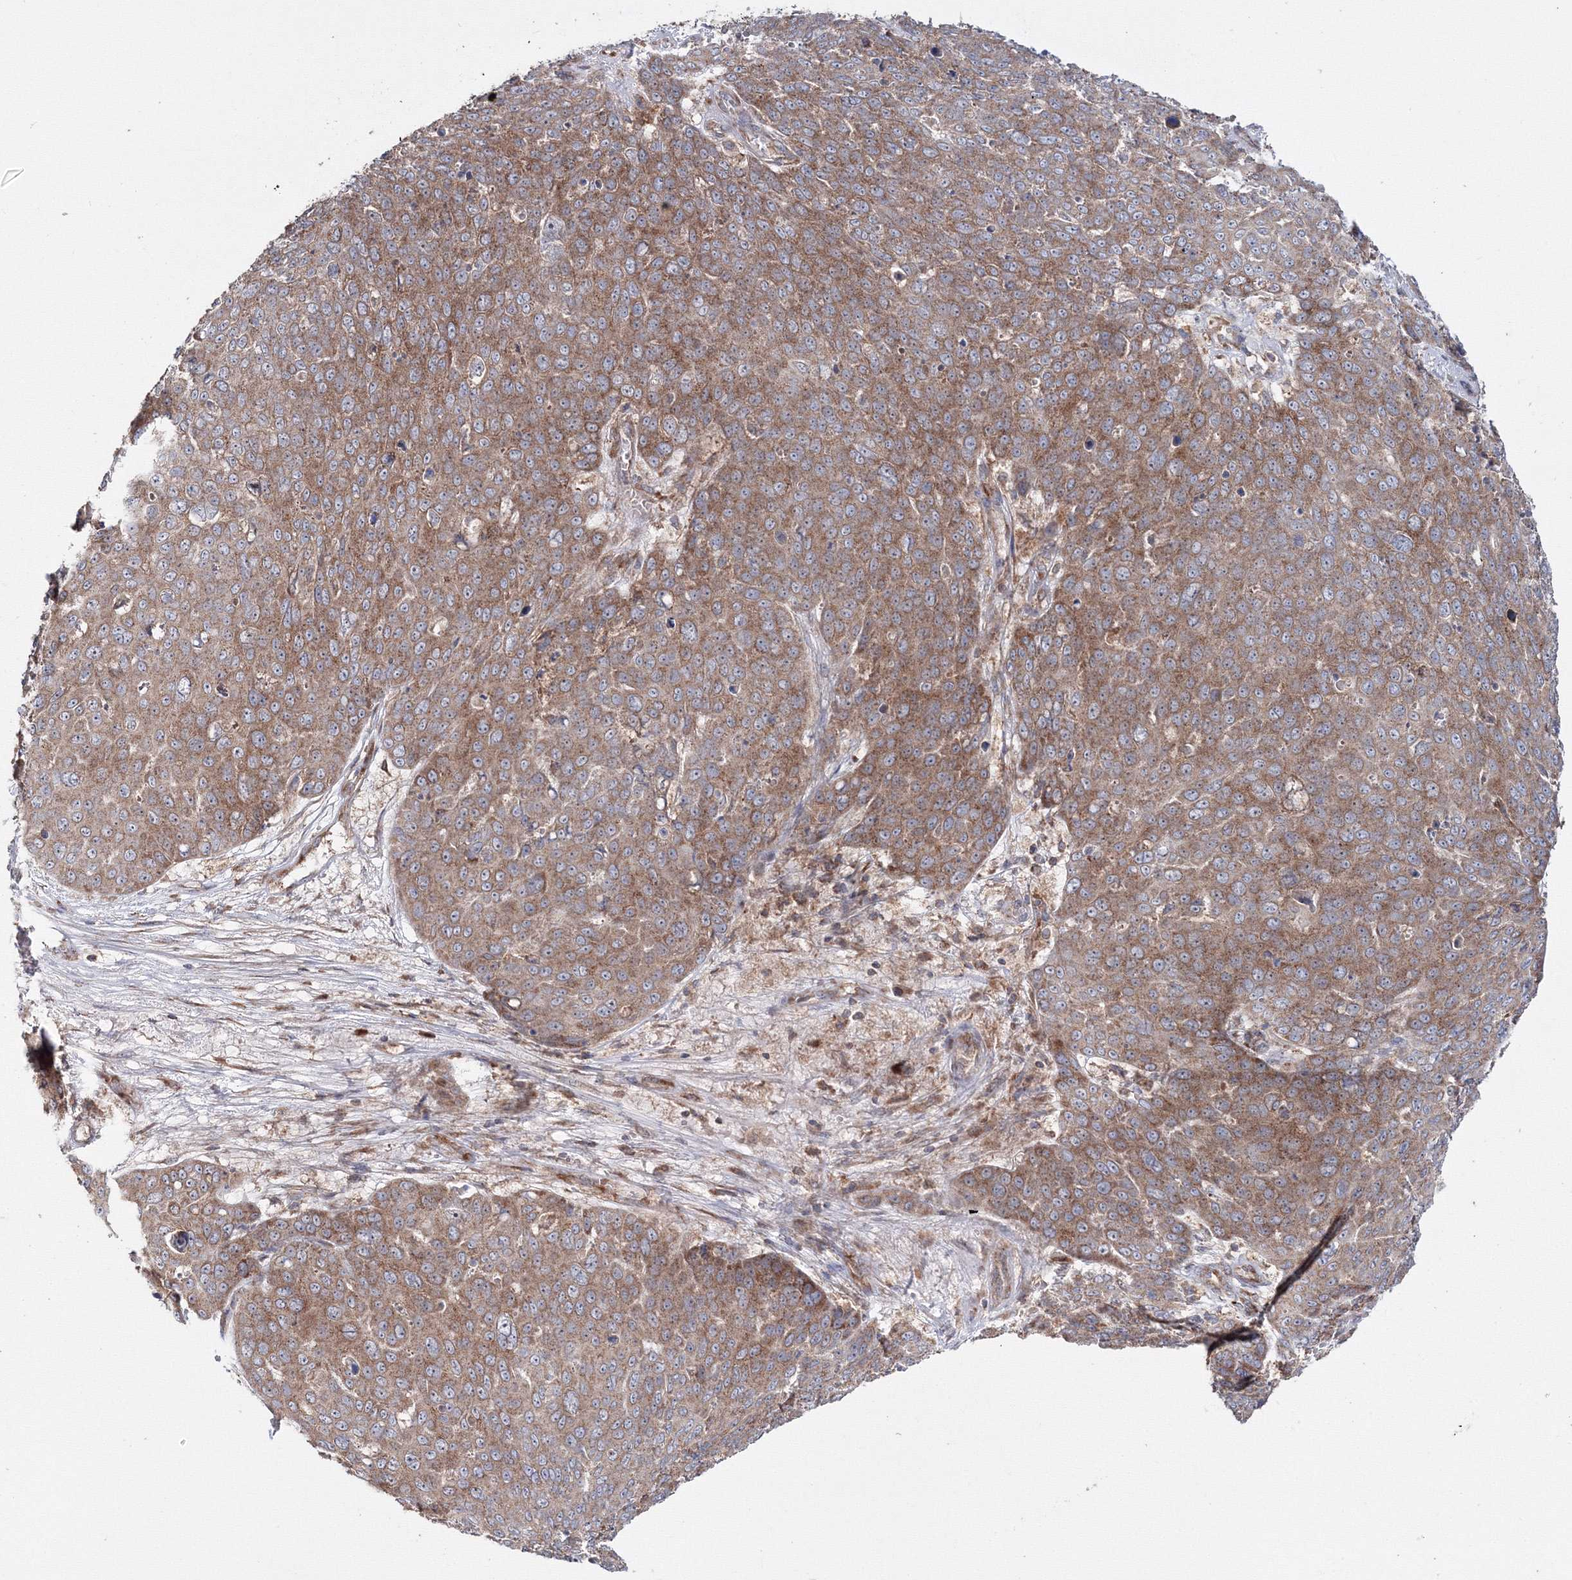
{"staining": {"intensity": "moderate", "quantity": ">75%", "location": "cytoplasmic/membranous"}, "tissue": "skin cancer", "cell_type": "Tumor cells", "image_type": "cancer", "snomed": [{"axis": "morphology", "description": "Squamous cell carcinoma, NOS"}, {"axis": "topography", "description": "Skin"}], "caption": "Immunohistochemistry micrograph of human skin cancer stained for a protein (brown), which reveals medium levels of moderate cytoplasmic/membranous positivity in about >75% of tumor cells.", "gene": "PEX13", "patient": {"sex": "male", "age": 71}}